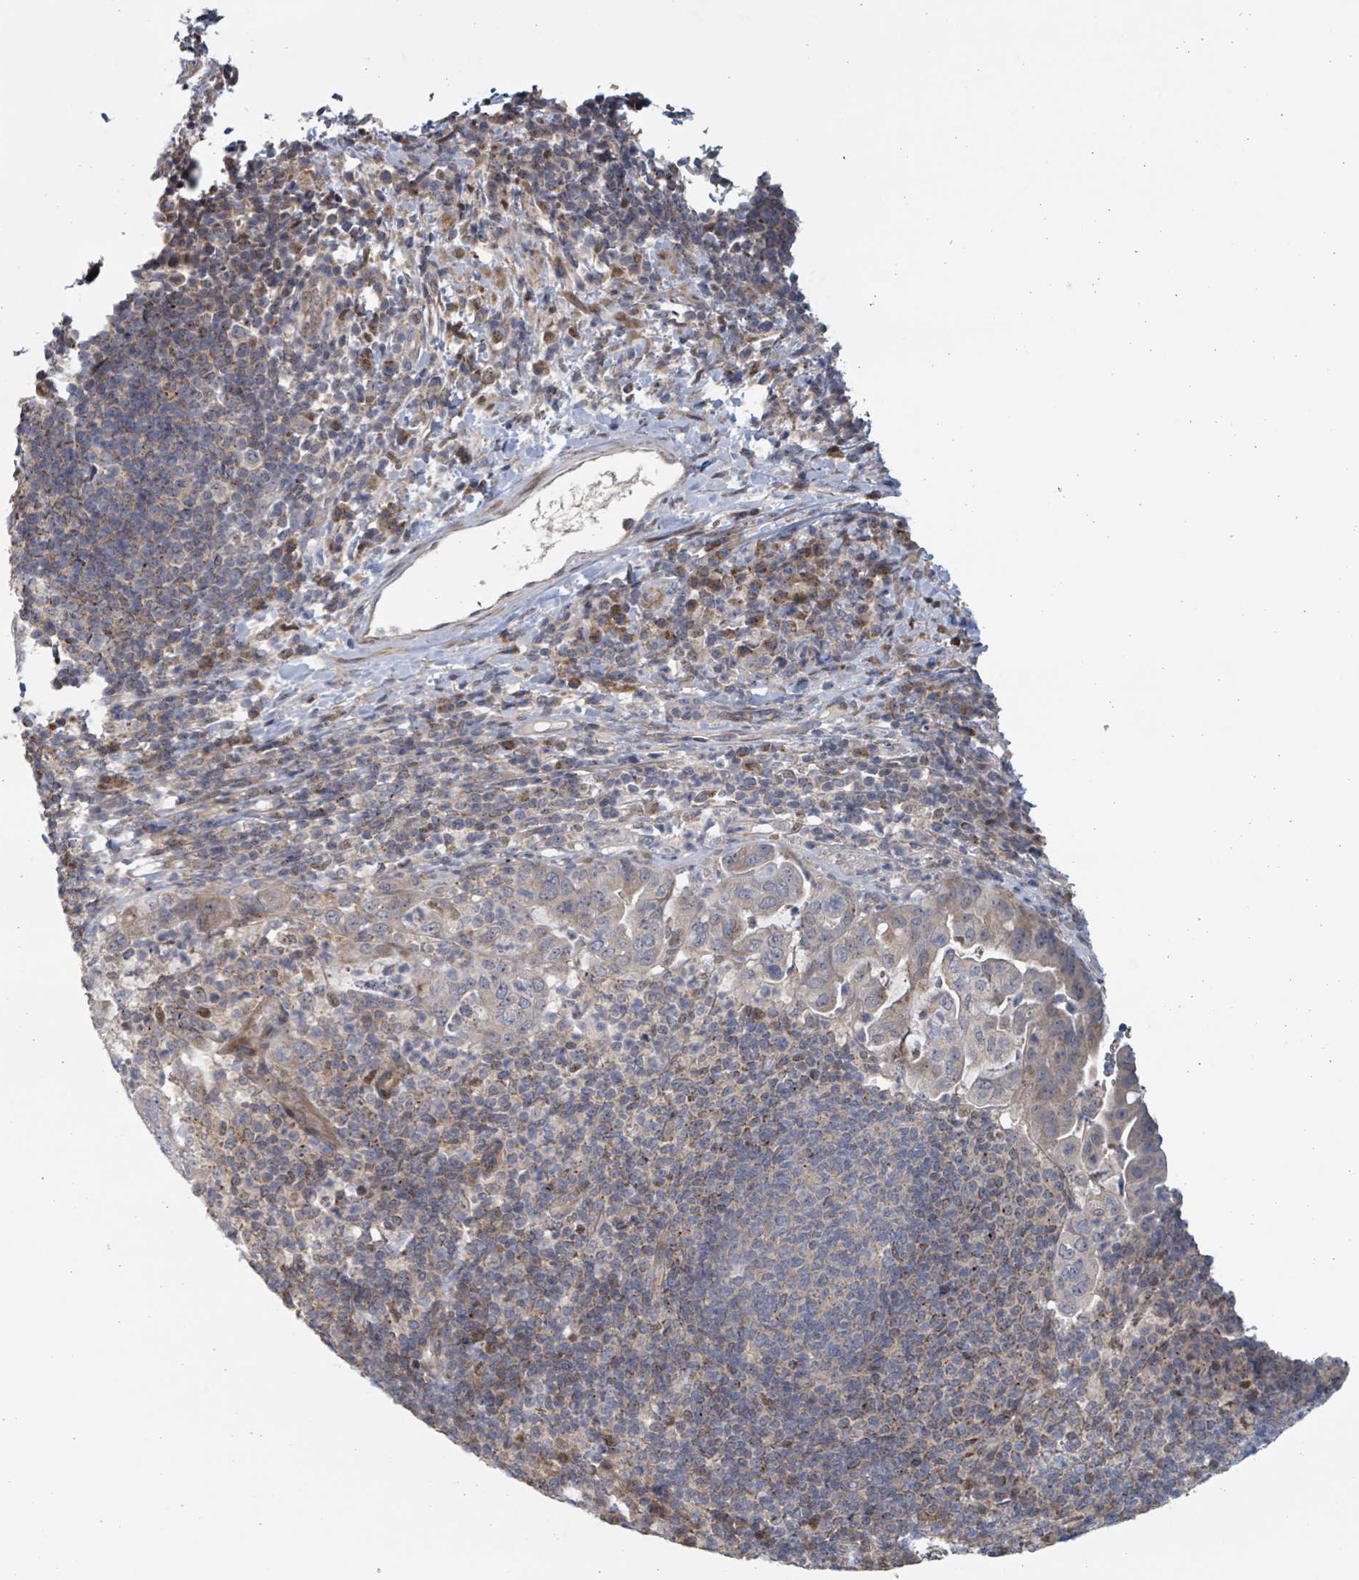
{"staining": {"intensity": "weak", "quantity": "<25%", "location": "cytoplasmic/membranous"}, "tissue": "pancreatic cancer", "cell_type": "Tumor cells", "image_type": "cancer", "snomed": [{"axis": "morphology", "description": "Normal tissue, NOS"}, {"axis": "morphology", "description": "Adenocarcinoma, NOS"}, {"axis": "topography", "description": "Lymph node"}, {"axis": "topography", "description": "Pancreas"}], "caption": "Tumor cells show no significant protein staining in adenocarcinoma (pancreatic).", "gene": "HIVEP1", "patient": {"sex": "female", "age": 67}}